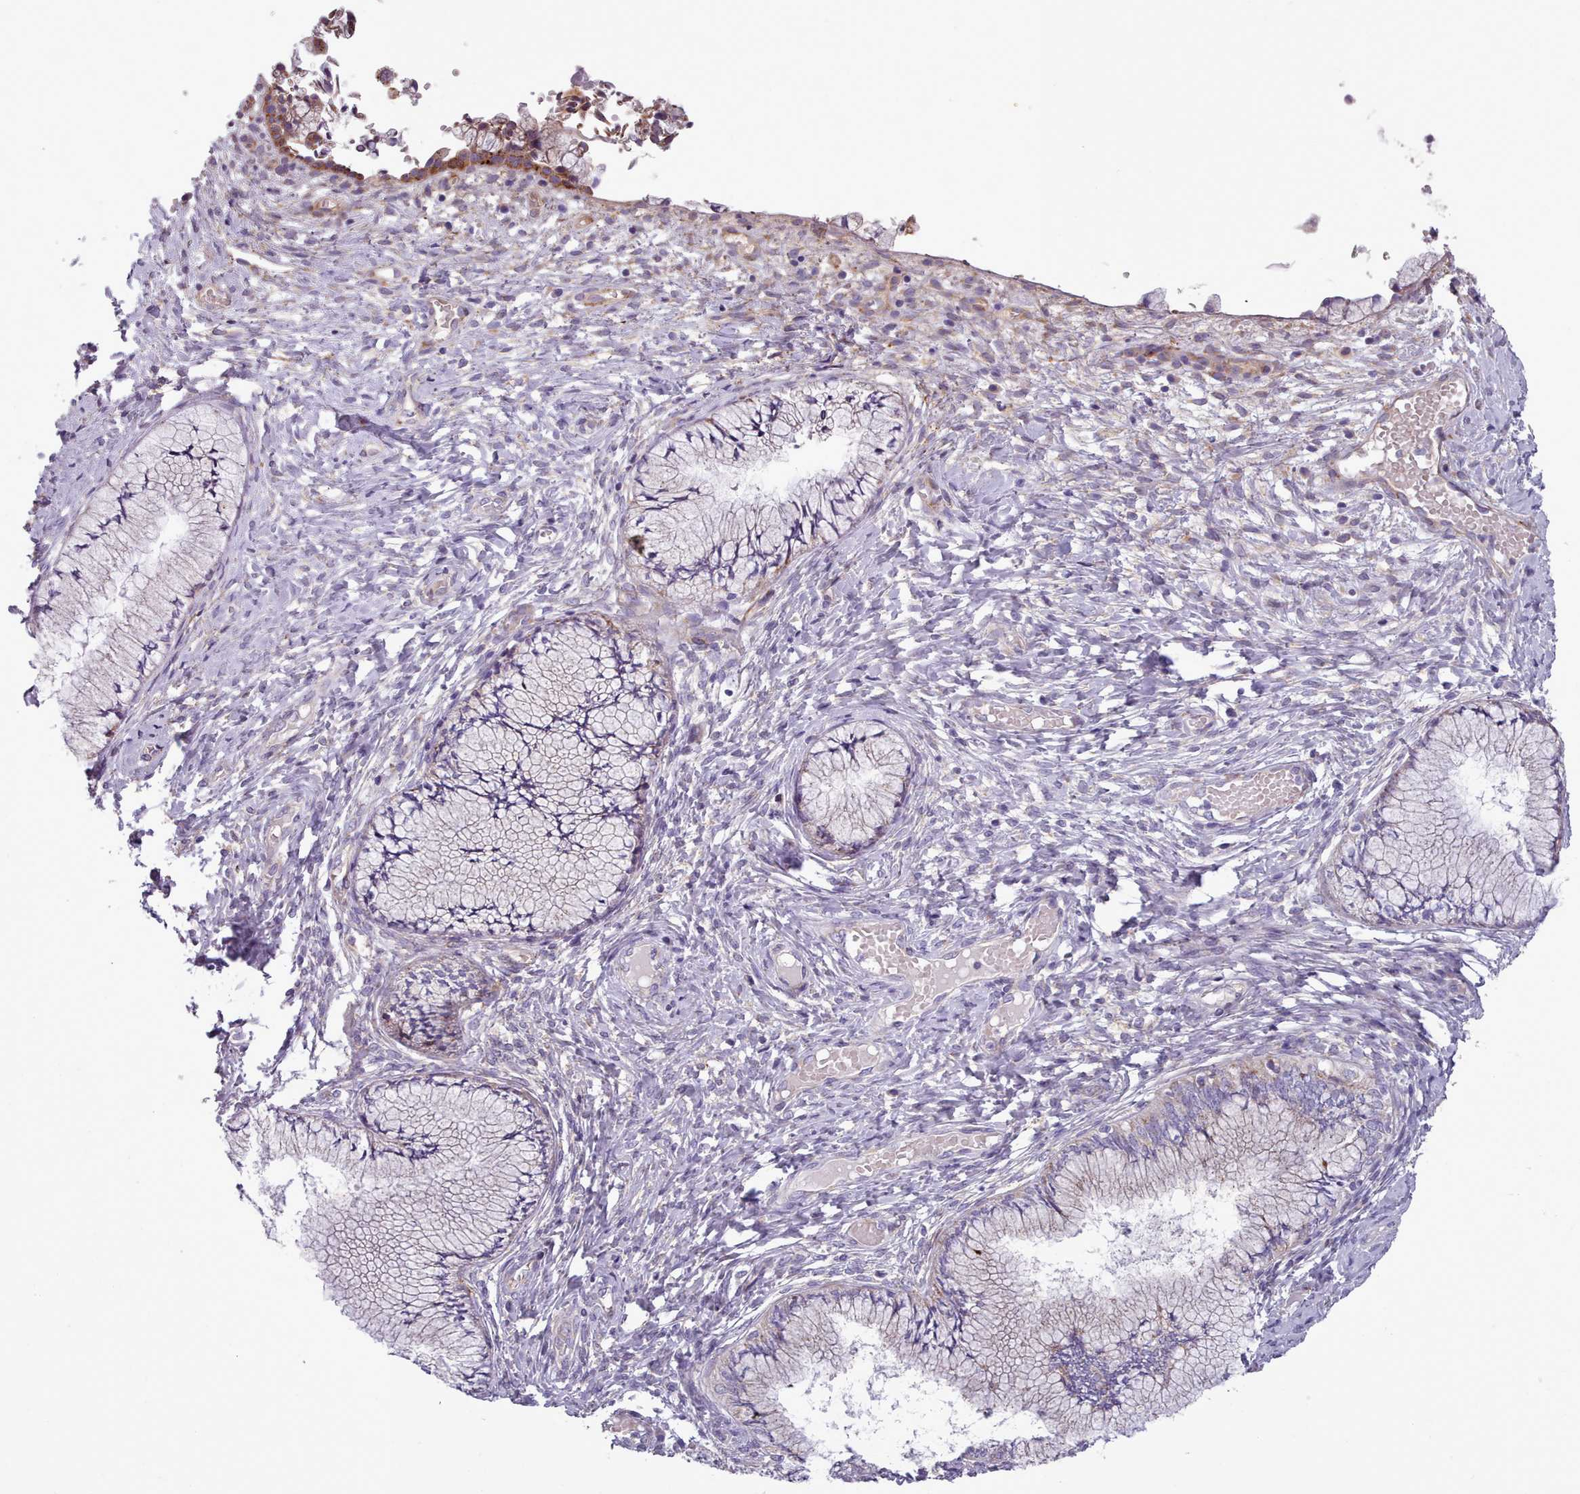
{"staining": {"intensity": "moderate", "quantity": "<25%", "location": "cytoplasmic/membranous"}, "tissue": "cervix", "cell_type": "Glandular cells", "image_type": "normal", "snomed": [{"axis": "morphology", "description": "Normal tissue, NOS"}, {"axis": "topography", "description": "Cervix"}], "caption": "Immunohistochemistry (IHC) of benign cervix displays low levels of moderate cytoplasmic/membranous positivity in approximately <25% of glandular cells.", "gene": "FKBP10", "patient": {"sex": "female", "age": 42}}